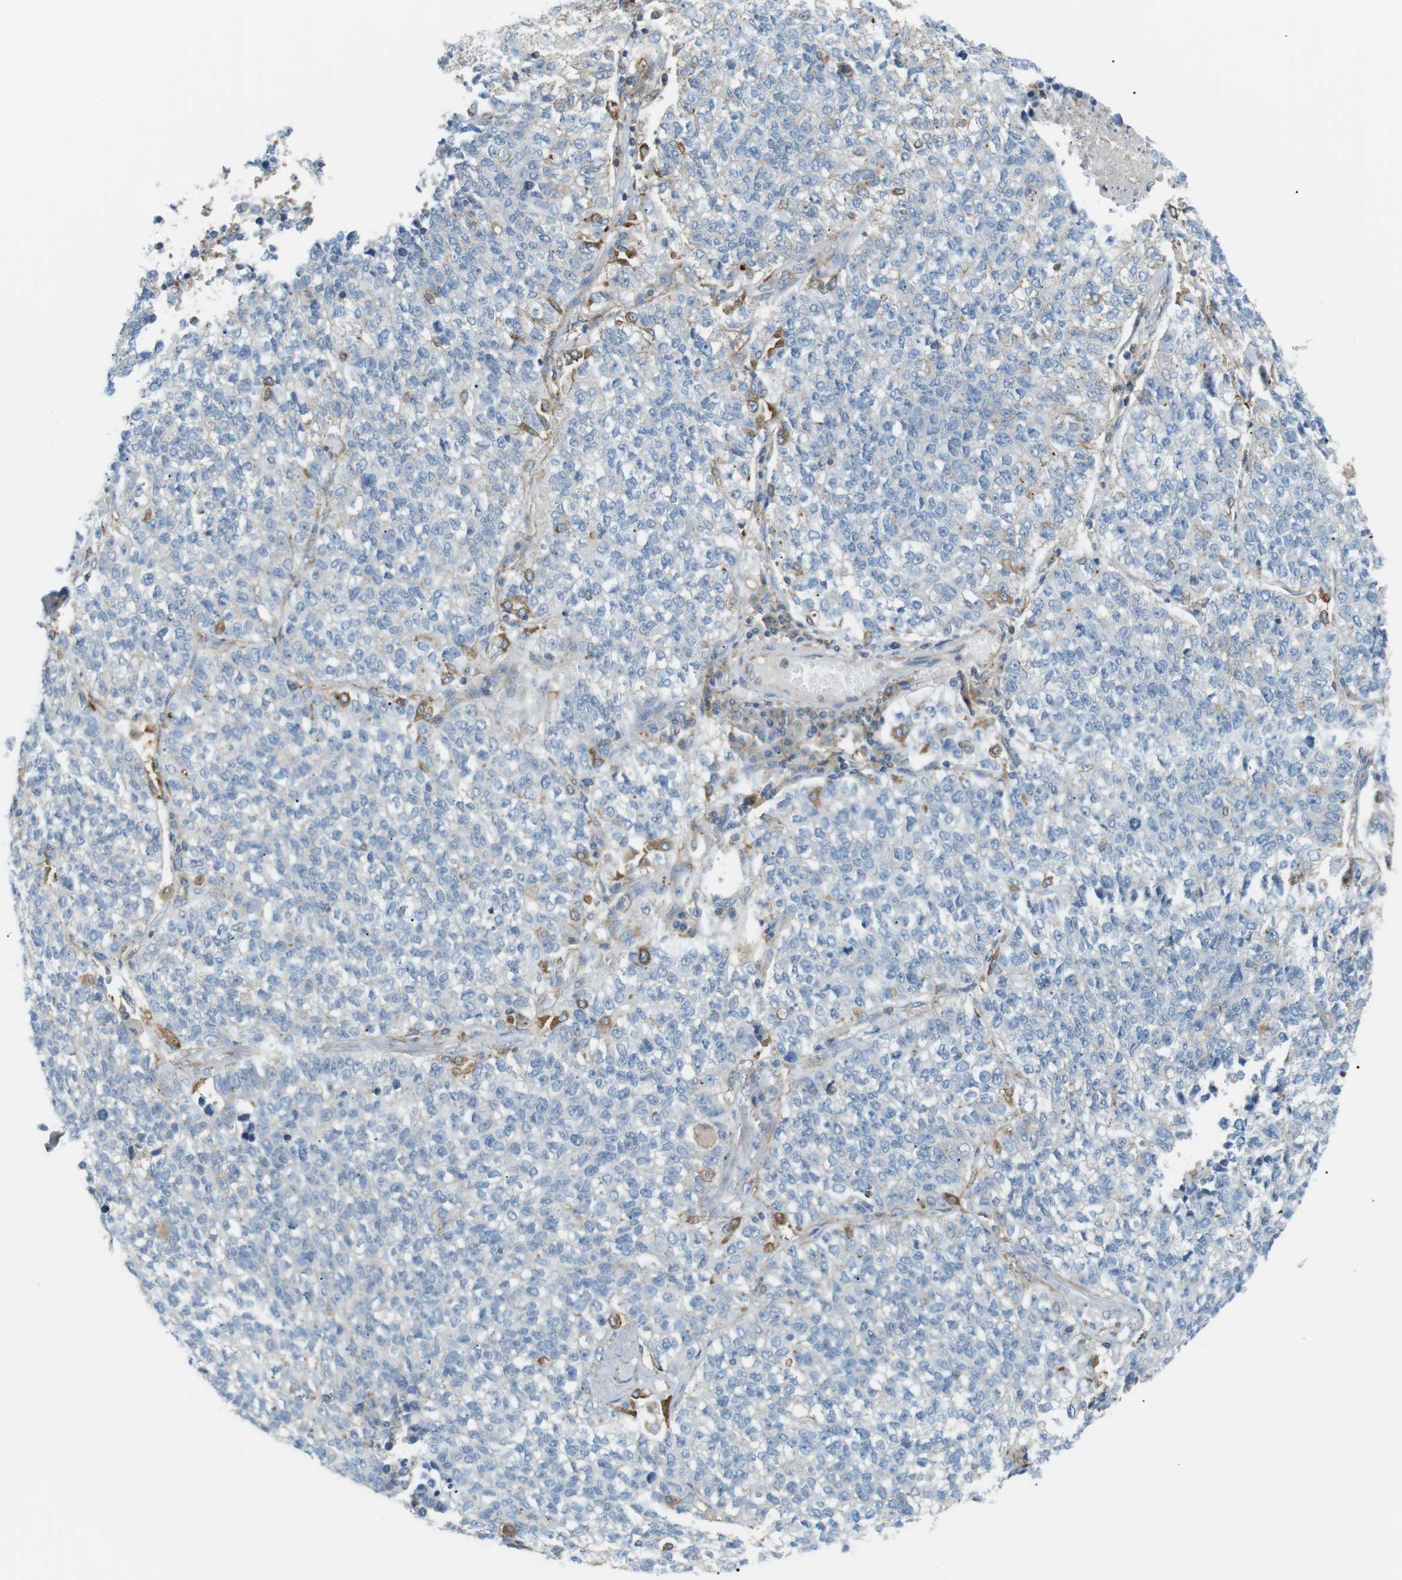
{"staining": {"intensity": "negative", "quantity": "none", "location": "none"}, "tissue": "lung cancer", "cell_type": "Tumor cells", "image_type": "cancer", "snomed": [{"axis": "morphology", "description": "Adenocarcinoma, NOS"}, {"axis": "topography", "description": "Lung"}], "caption": "Tumor cells show no significant staining in lung cancer (adenocarcinoma).", "gene": "PEPD", "patient": {"sex": "male", "age": 49}}